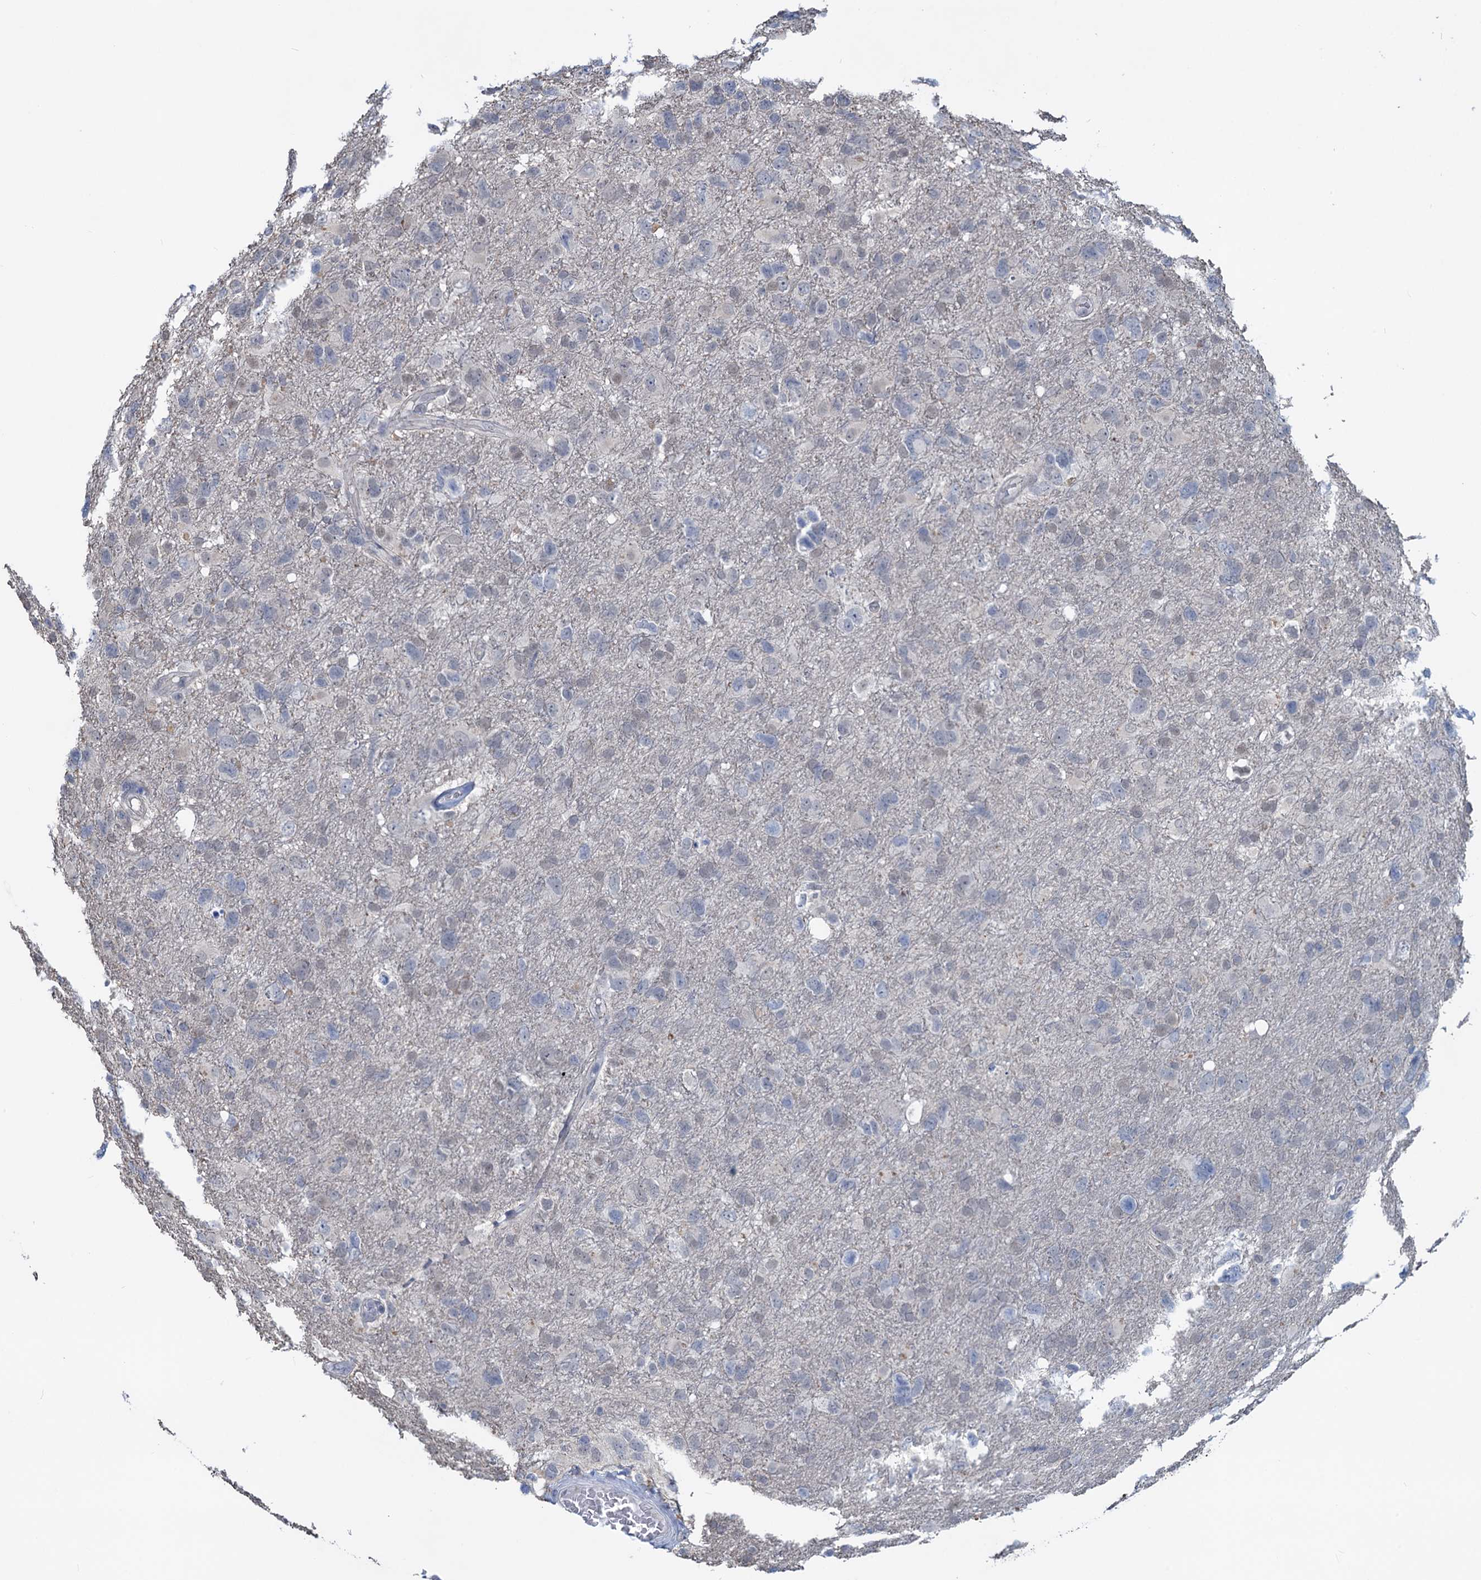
{"staining": {"intensity": "negative", "quantity": "none", "location": "none"}, "tissue": "glioma", "cell_type": "Tumor cells", "image_type": "cancer", "snomed": [{"axis": "morphology", "description": "Glioma, malignant, High grade"}, {"axis": "topography", "description": "Brain"}], "caption": "An immunohistochemistry (IHC) micrograph of glioma is shown. There is no staining in tumor cells of glioma.", "gene": "RTKN2", "patient": {"sex": "male", "age": 61}}